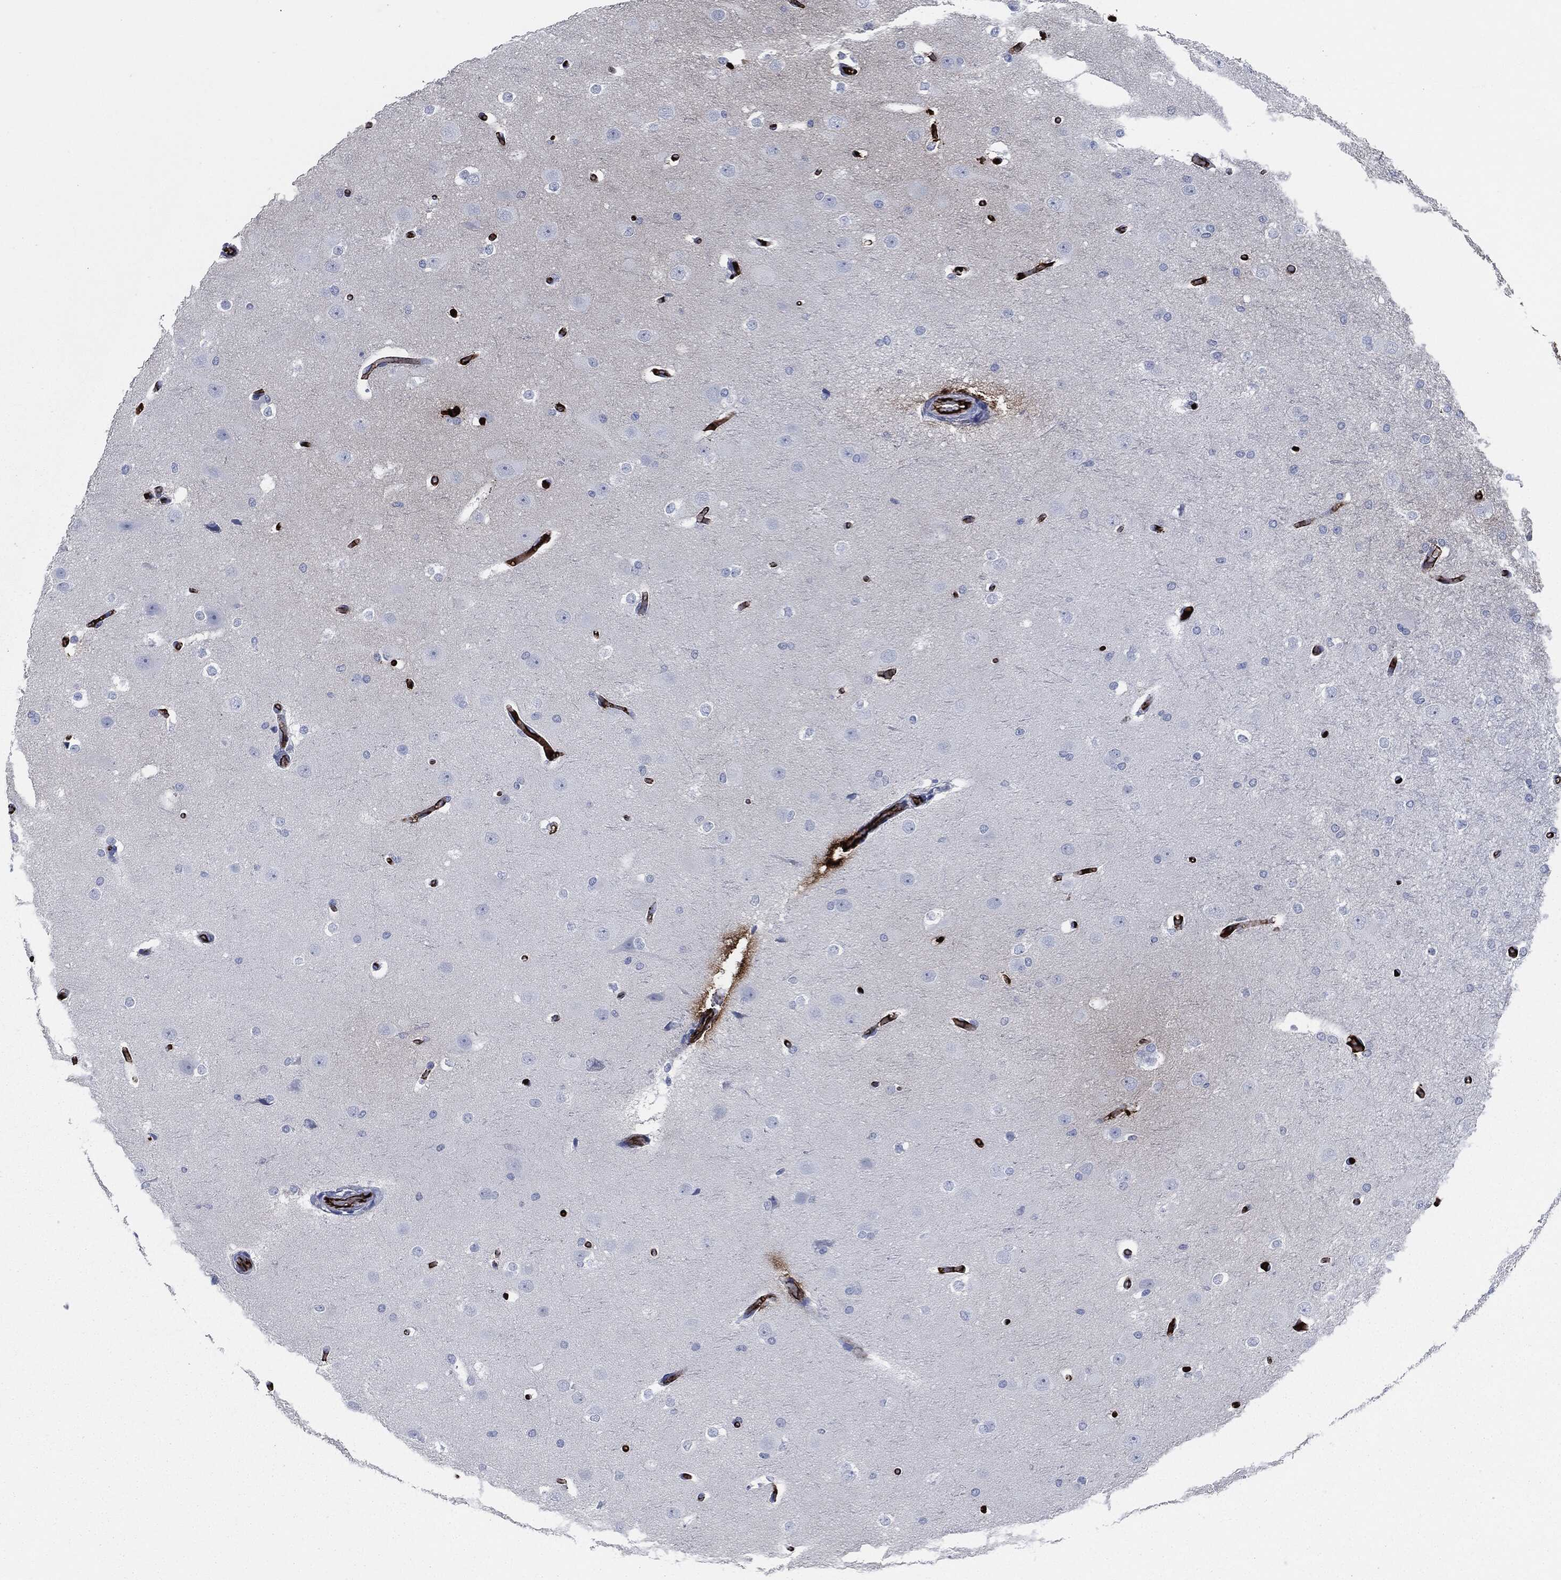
{"staining": {"intensity": "strong", "quantity": ">75%", "location": "cytoplasmic/membranous"}, "tissue": "cerebral cortex", "cell_type": "Endothelial cells", "image_type": "normal", "snomed": [{"axis": "morphology", "description": "Normal tissue, NOS"}, {"axis": "morphology", "description": "Inflammation, NOS"}, {"axis": "topography", "description": "Cerebral cortex"}], "caption": "This image demonstrates immunohistochemistry staining of benign cerebral cortex, with high strong cytoplasmic/membranous positivity in approximately >75% of endothelial cells.", "gene": "APOB", "patient": {"sex": "male", "age": 6}}